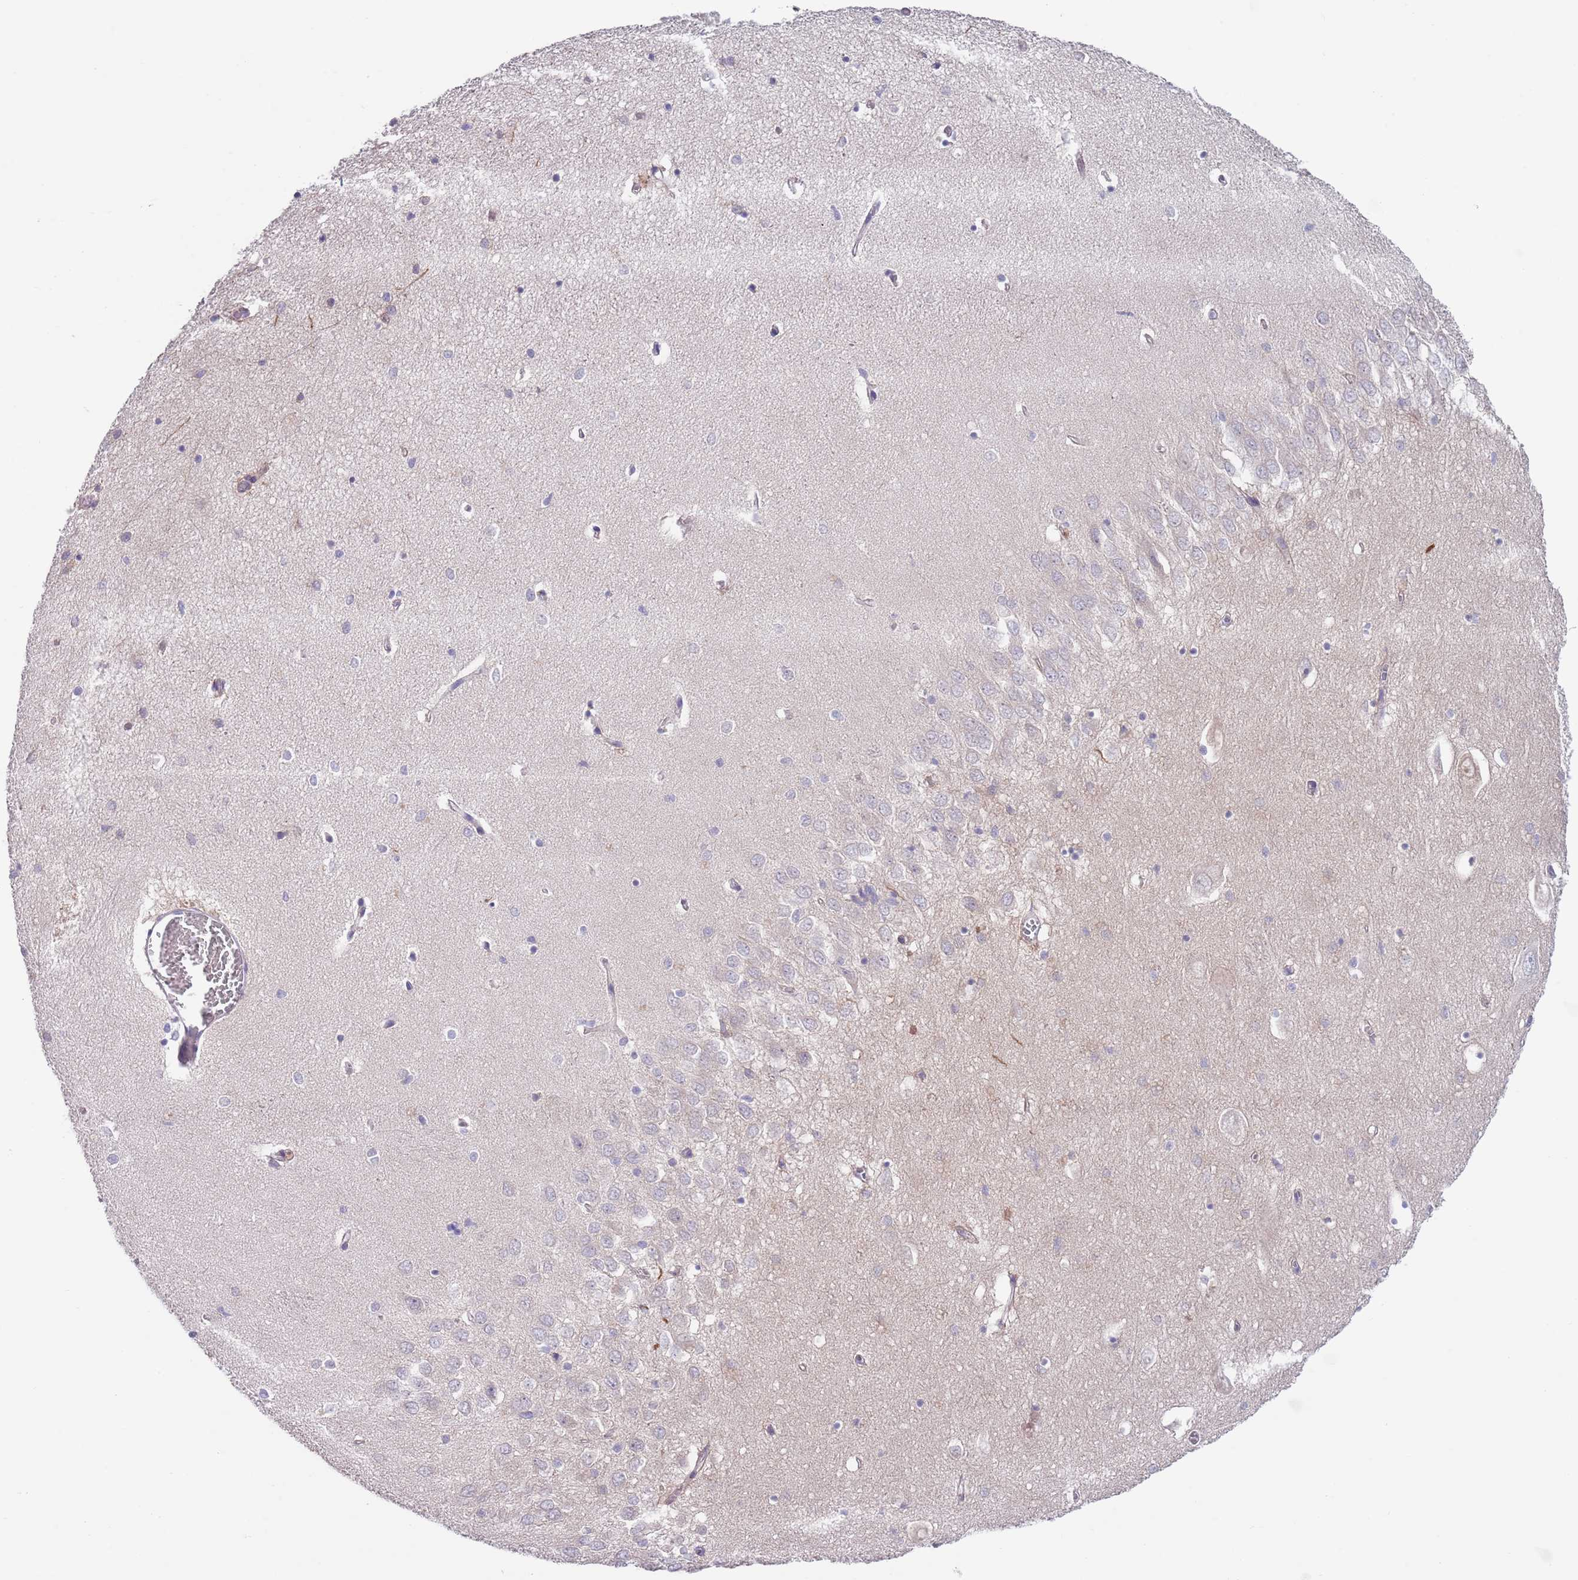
{"staining": {"intensity": "negative", "quantity": "none", "location": "none"}, "tissue": "hippocampus", "cell_type": "Glial cells", "image_type": "normal", "snomed": [{"axis": "morphology", "description": "Normal tissue, NOS"}, {"axis": "topography", "description": "Hippocampus"}], "caption": "The immunohistochemistry (IHC) micrograph has no significant staining in glial cells of hippocampus. (IHC, brightfield microscopy, high magnification).", "gene": "RNF169", "patient": {"sex": "female", "age": 64}}